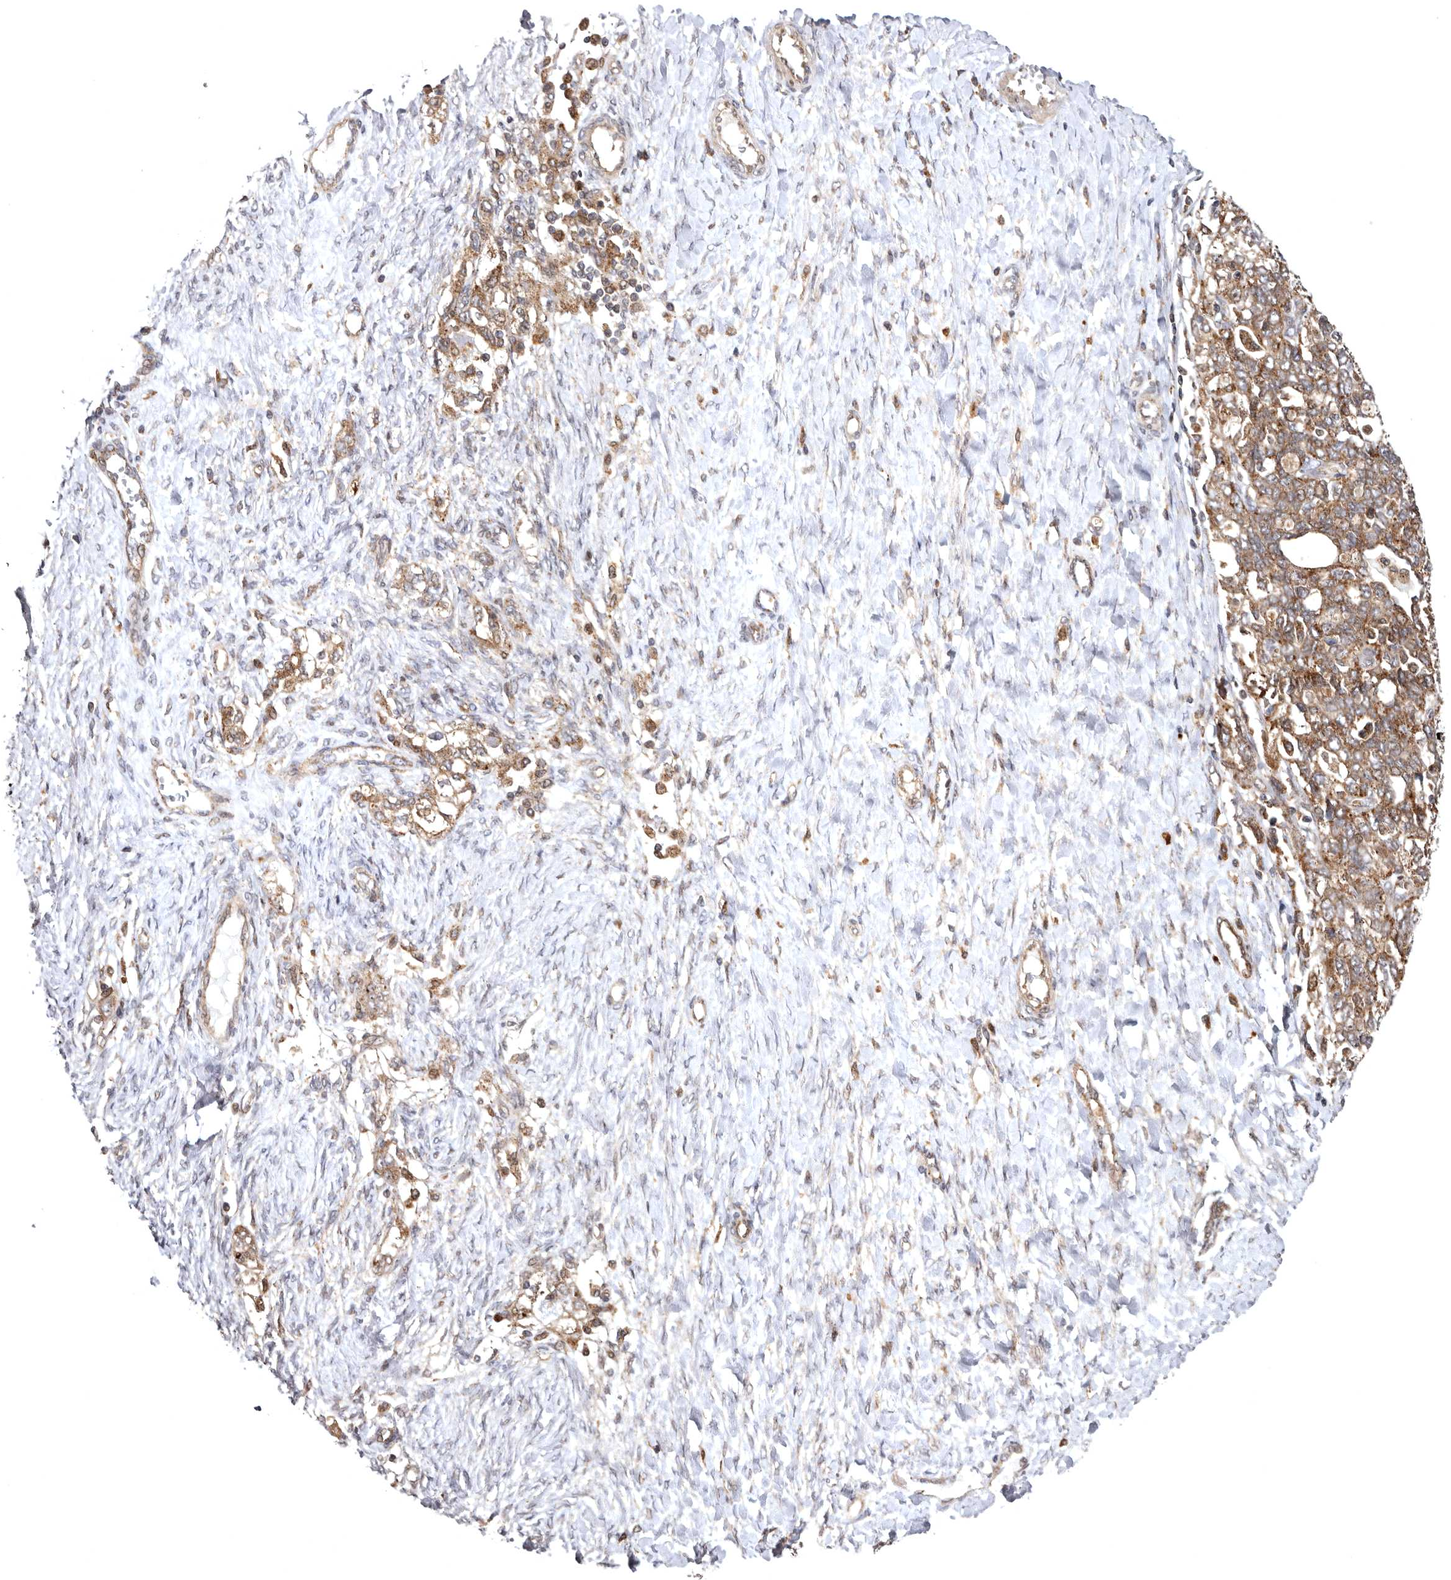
{"staining": {"intensity": "moderate", "quantity": ">75%", "location": "cytoplasmic/membranous"}, "tissue": "ovarian cancer", "cell_type": "Tumor cells", "image_type": "cancer", "snomed": [{"axis": "morphology", "description": "Carcinoma, NOS"}, {"axis": "morphology", "description": "Cystadenocarcinoma, serous, NOS"}, {"axis": "topography", "description": "Ovary"}], "caption": "This is a micrograph of IHC staining of ovarian cancer (serous cystadenocarcinoma), which shows moderate expression in the cytoplasmic/membranous of tumor cells.", "gene": "FGFR4", "patient": {"sex": "female", "age": 69}}